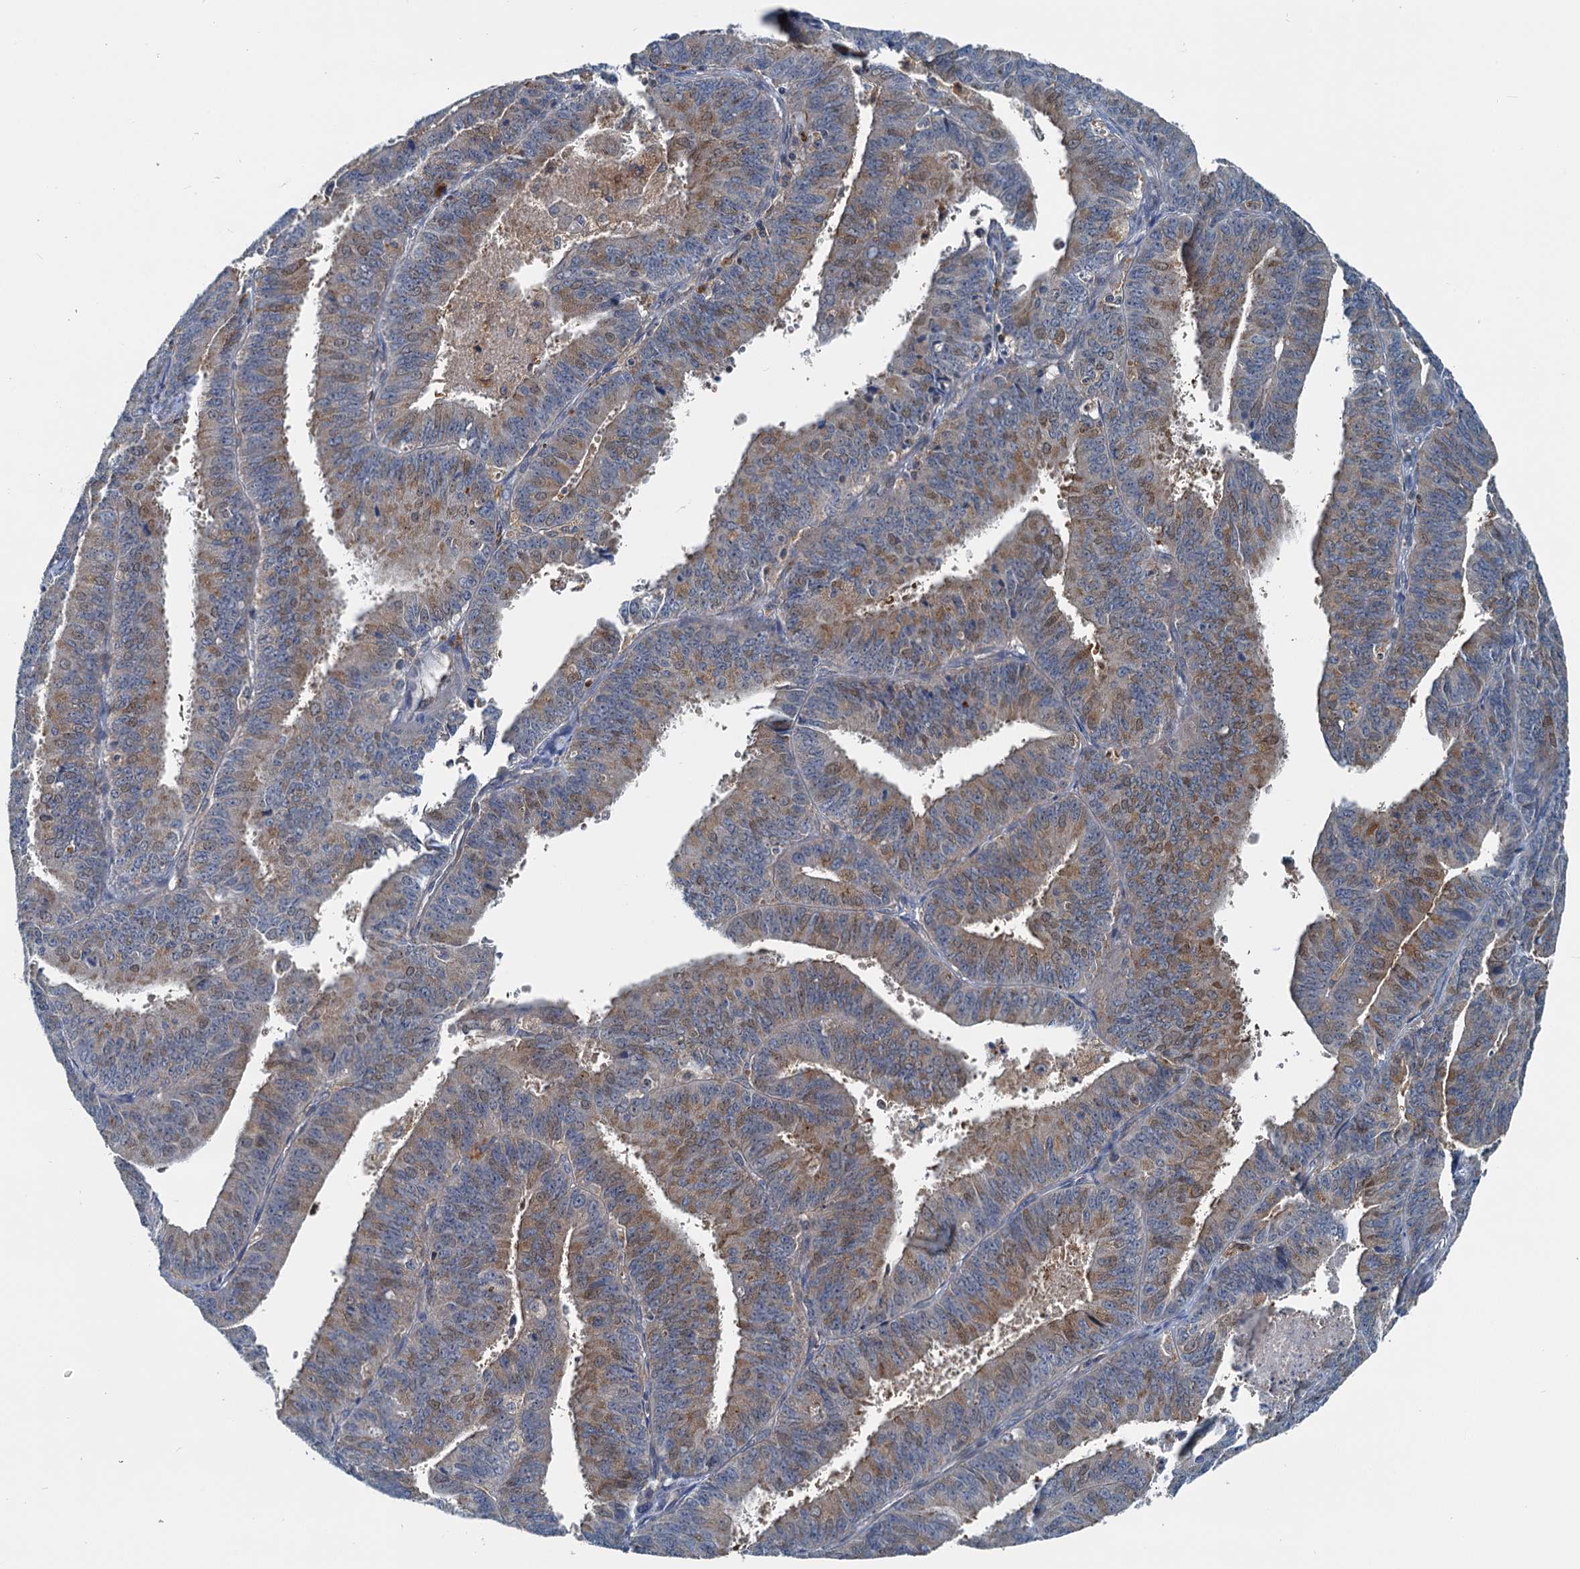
{"staining": {"intensity": "moderate", "quantity": "25%-75%", "location": "cytoplasmic/membranous"}, "tissue": "endometrial cancer", "cell_type": "Tumor cells", "image_type": "cancer", "snomed": [{"axis": "morphology", "description": "Adenocarcinoma, NOS"}, {"axis": "topography", "description": "Endometrium"}], "caption": "A histopathology image of human endometrial adenocarcinoma stained for a protein demonstrates moderate cytoplasmic/membranous brown staining in tumor cells.", "gene": "GCLM", "patient": {"sex": "female", "age": 73}}